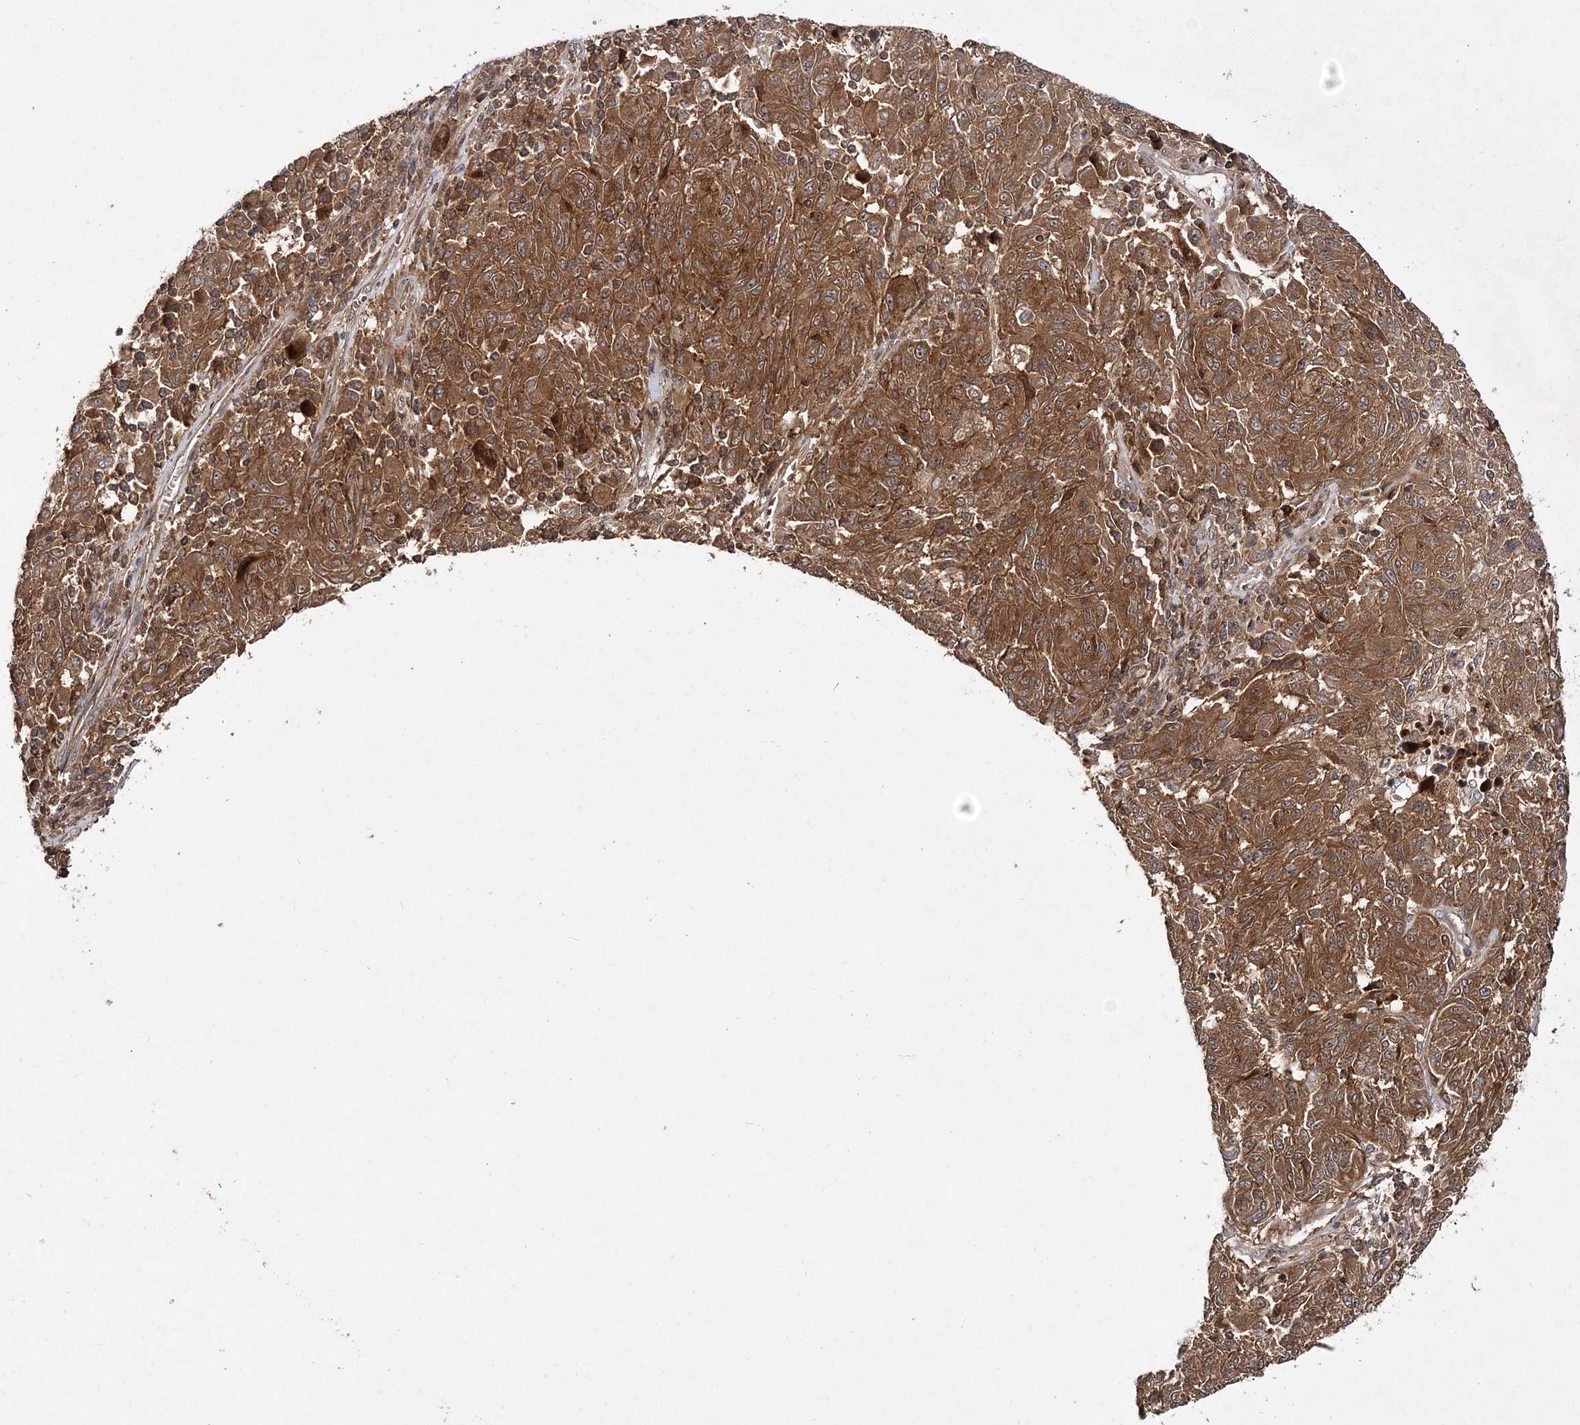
{"staining": {"intensity": "strong", "quantity": ">75%", "location": "cytoplasmic/membranous"}, "tissue": "melanoma", "cell_type": "Tumor cells", "image_type": "cancer", "snomed": [{"axis": "morphology", "description": "Malignant melanoma, NOS"}, {"axis": "topography", "description": "Skin"}], "caption": "IHC image of neoplastic tissue: melanoma stained using IHC exhibits high levels of strong protein expression localized specifically in the cytoplasmic/membranous of tumor cells, appearing as a cytoplasmic/membranous brown color.", "gene": "TMEM9B", "patient": {"sex": "male", "age": 53}}